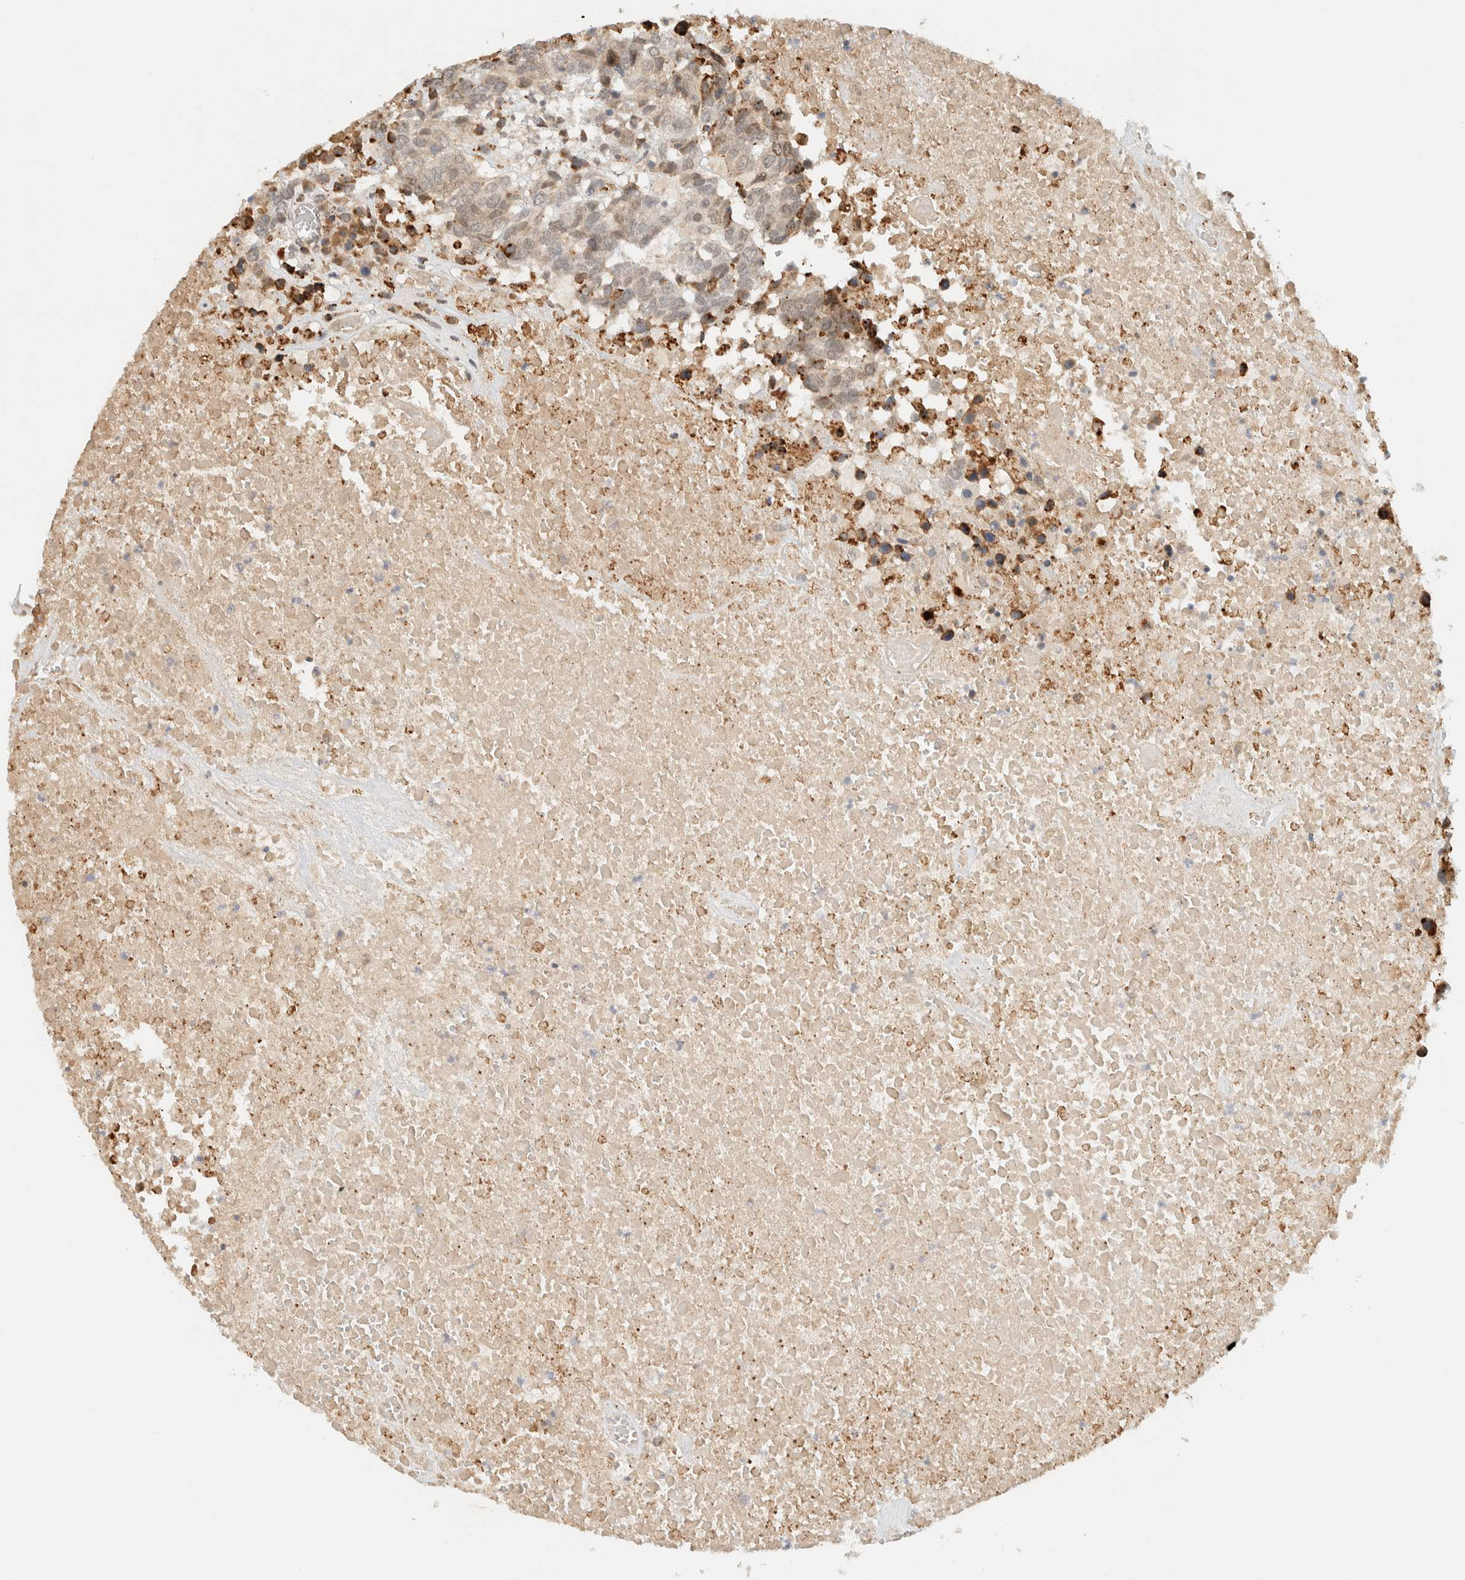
{"staining": {"intensity": "weak", "quantity": "<25%", "location": "cytoplasmic/membranous"}, "tissue": "head and neck cancer", "cell_type": "Tumor cells", "image_type": "cancer", "snomed": [{"axis": "morphology", "description": "Squamous cell carcinoma, NOS"}, {"axis": "topography", "description": "Head-Neck"}], "caption": "Micrograph shows no significant protein staining in tumor cells of head and neck squamous cell carcinoma.", "gene": "ITPRID1", "patient": {"sex": "male", "age": 66}}